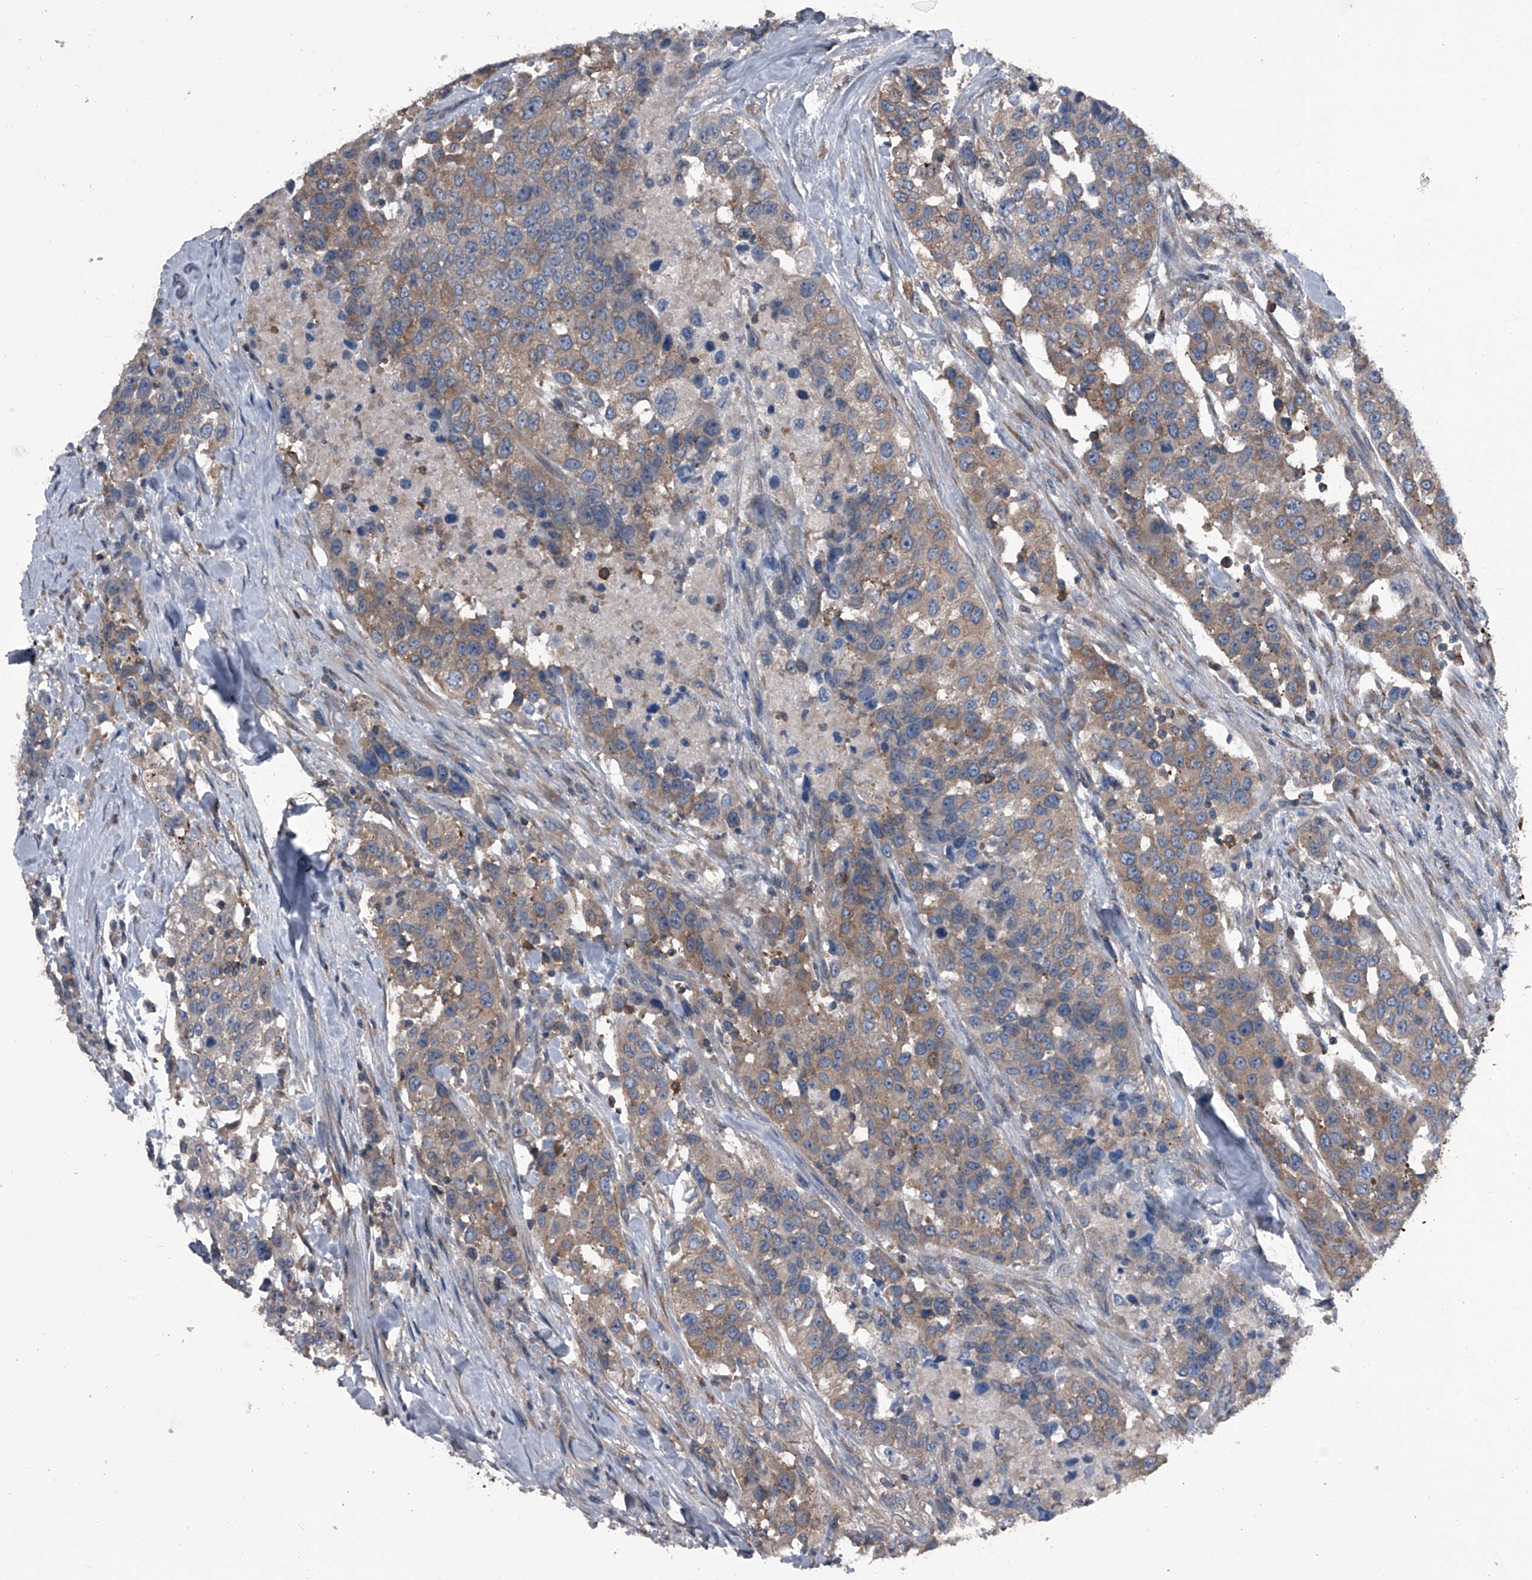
{"staining": {"intensity": "weak", "quantity": ">75%", "location": "cytoplasmic/membranous"}, "tissue": "urothelial cancer", "cell_type": "Tumor cells", "image_type": "cancer", "snomed": [{"axis": "morphology", "description": "Urothelial carcinoma, High grade"}, {"axis": "topography", "description": "Urinary bladder"}], "caption": "Immunohistochemistry (IHC) histopathology image of neoplastic tissue: urothelial cancer stained using immunohistochemistry demonstrates low levels of weak protein expression localized specifically in the cytoplasmic/membranous of tumor cells, appearing as a cytoplasmic/membranous brown color.", "gene": "PIP5K1A", "patient": {"sex": "female", "age": 80}}